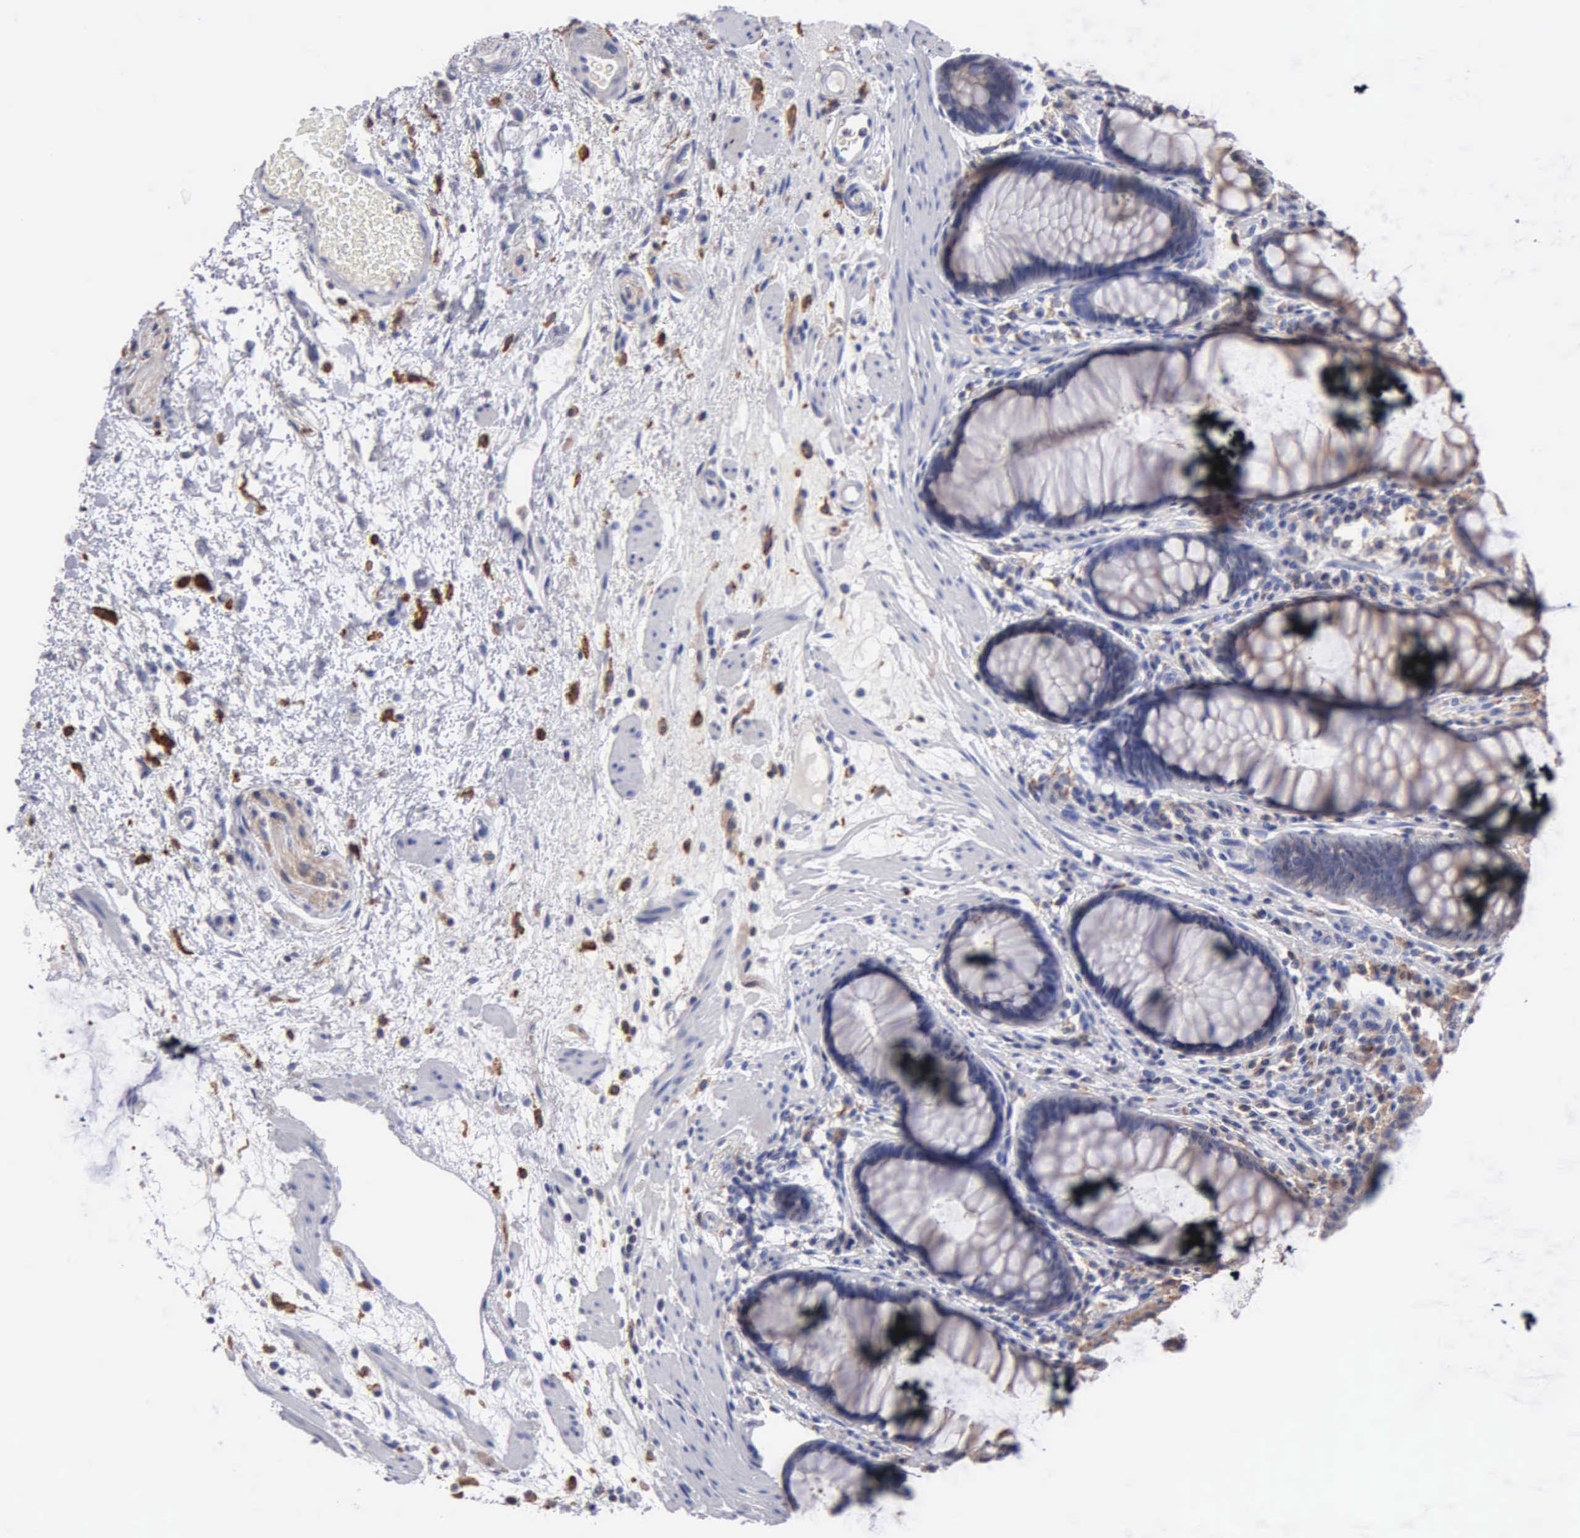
{"staining": {"intensity": "weak", "quantity": "25%-75%", "location": "cytoplasmic/membranous"}, "tissue": "rectum", "cell_type": "Glandular cells", "image_type": "normal", "snomed": [{"axis": "morphology", "description": "Normal tissue, NOS"}, {"axis": "topography", "description": "Rectum"}], "caption": "Brown immunohistochemical staining in normal human rectum displays weak cytoplasmic/membranous expression in approximately 25%-75% of glandular cells.", "gene": "PTGS2", "patient": {"sex": "male", "age": 77}}